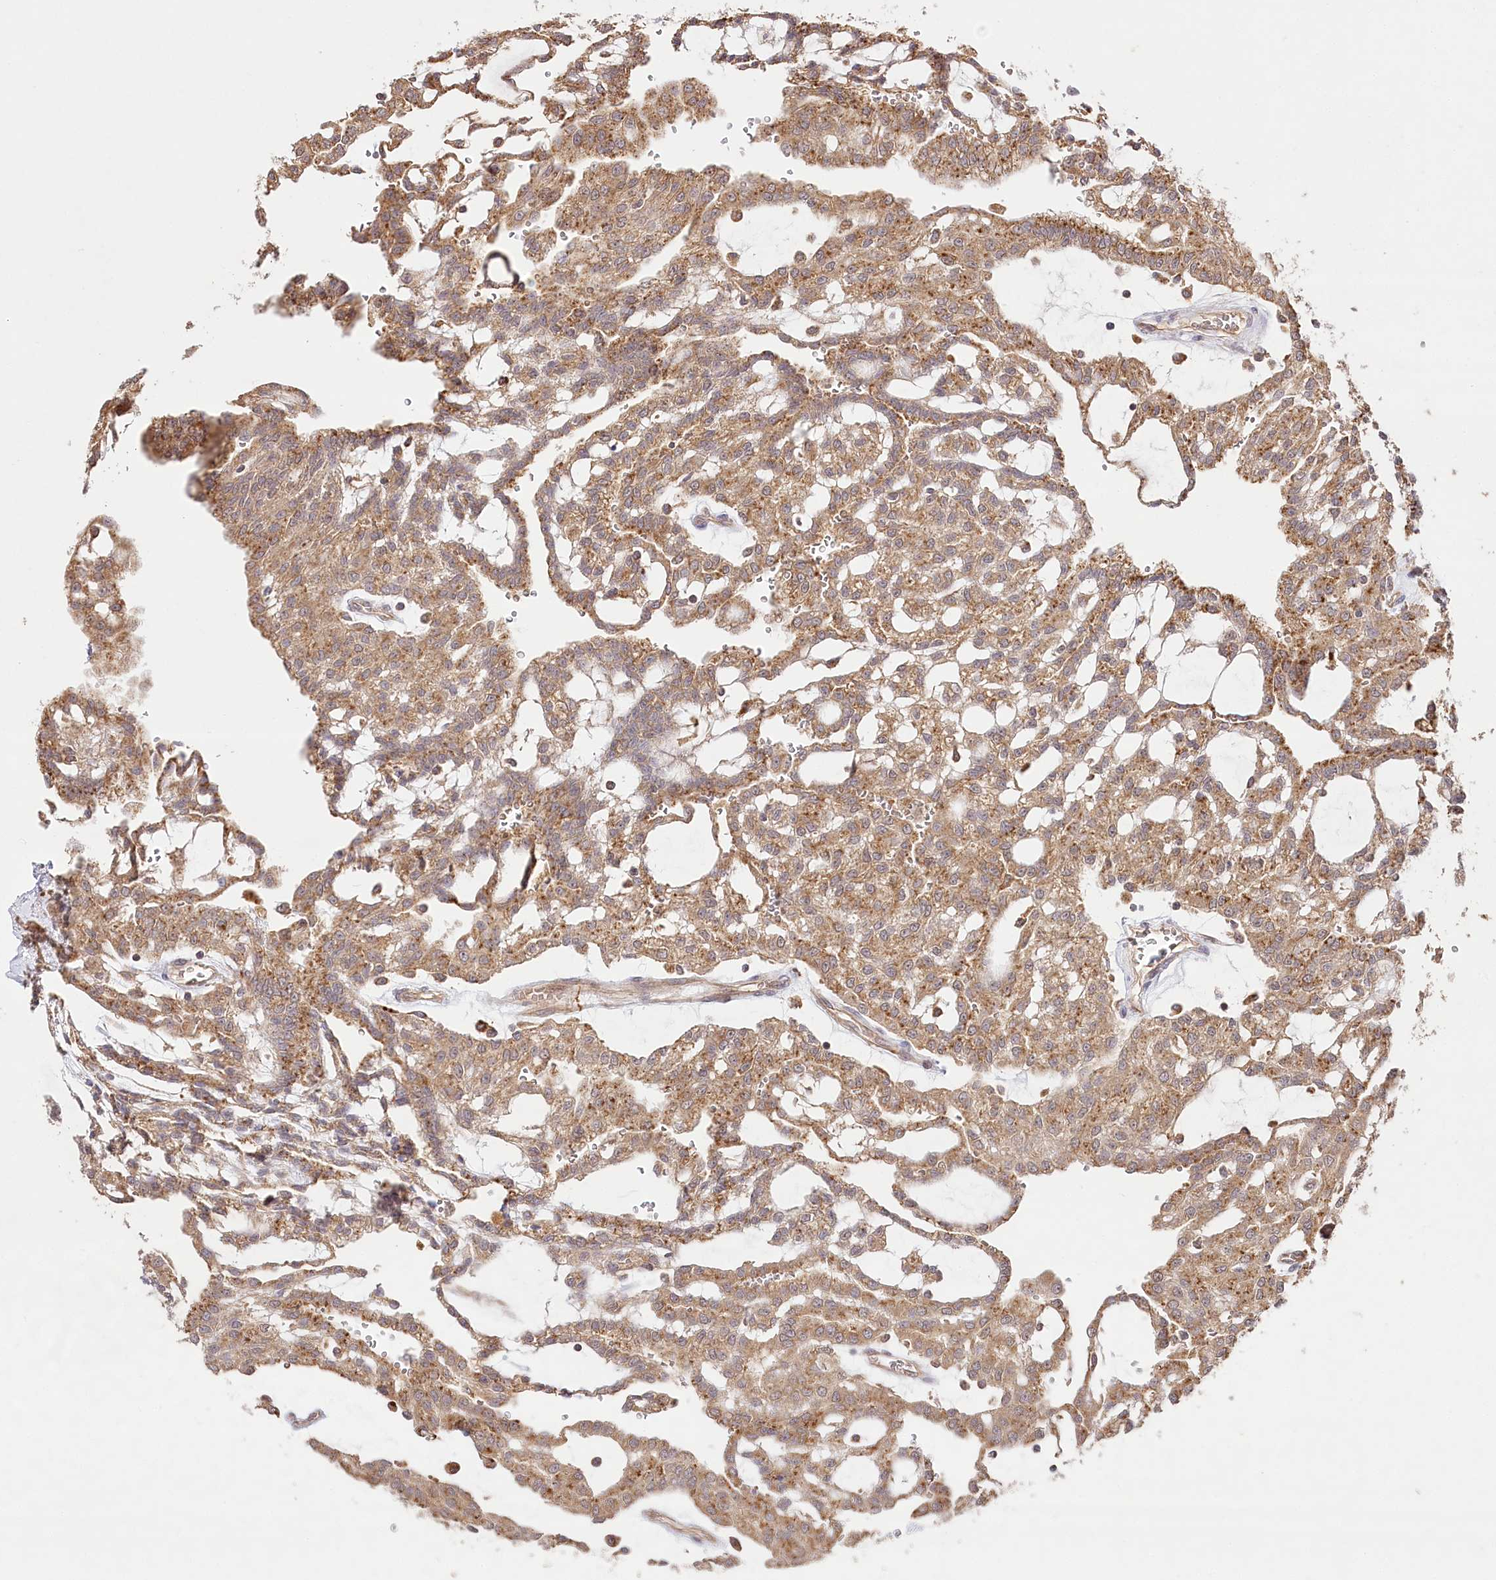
{"staining": {"intensity": "moderate", "quantity": ">75%", "location": "cytoplasmic/membranous"}, "tissue": "renal cancer", "cell_type": "Tumor cells", "image_type": "cancer", "snomed": [{"axis": "morphology", "description": "Adenocarcinoma, NOS"}, {"axis": "topography", "description": "Kidney"}], "caption": "This is a photomicrograph of IHC staining of renal adenocarcinoma, which shows moderate positivity in the cytoplasmic/membranous of tumor cells.", "gene": "DMXL1", "patient": {"sex": "male", "age": 63}}